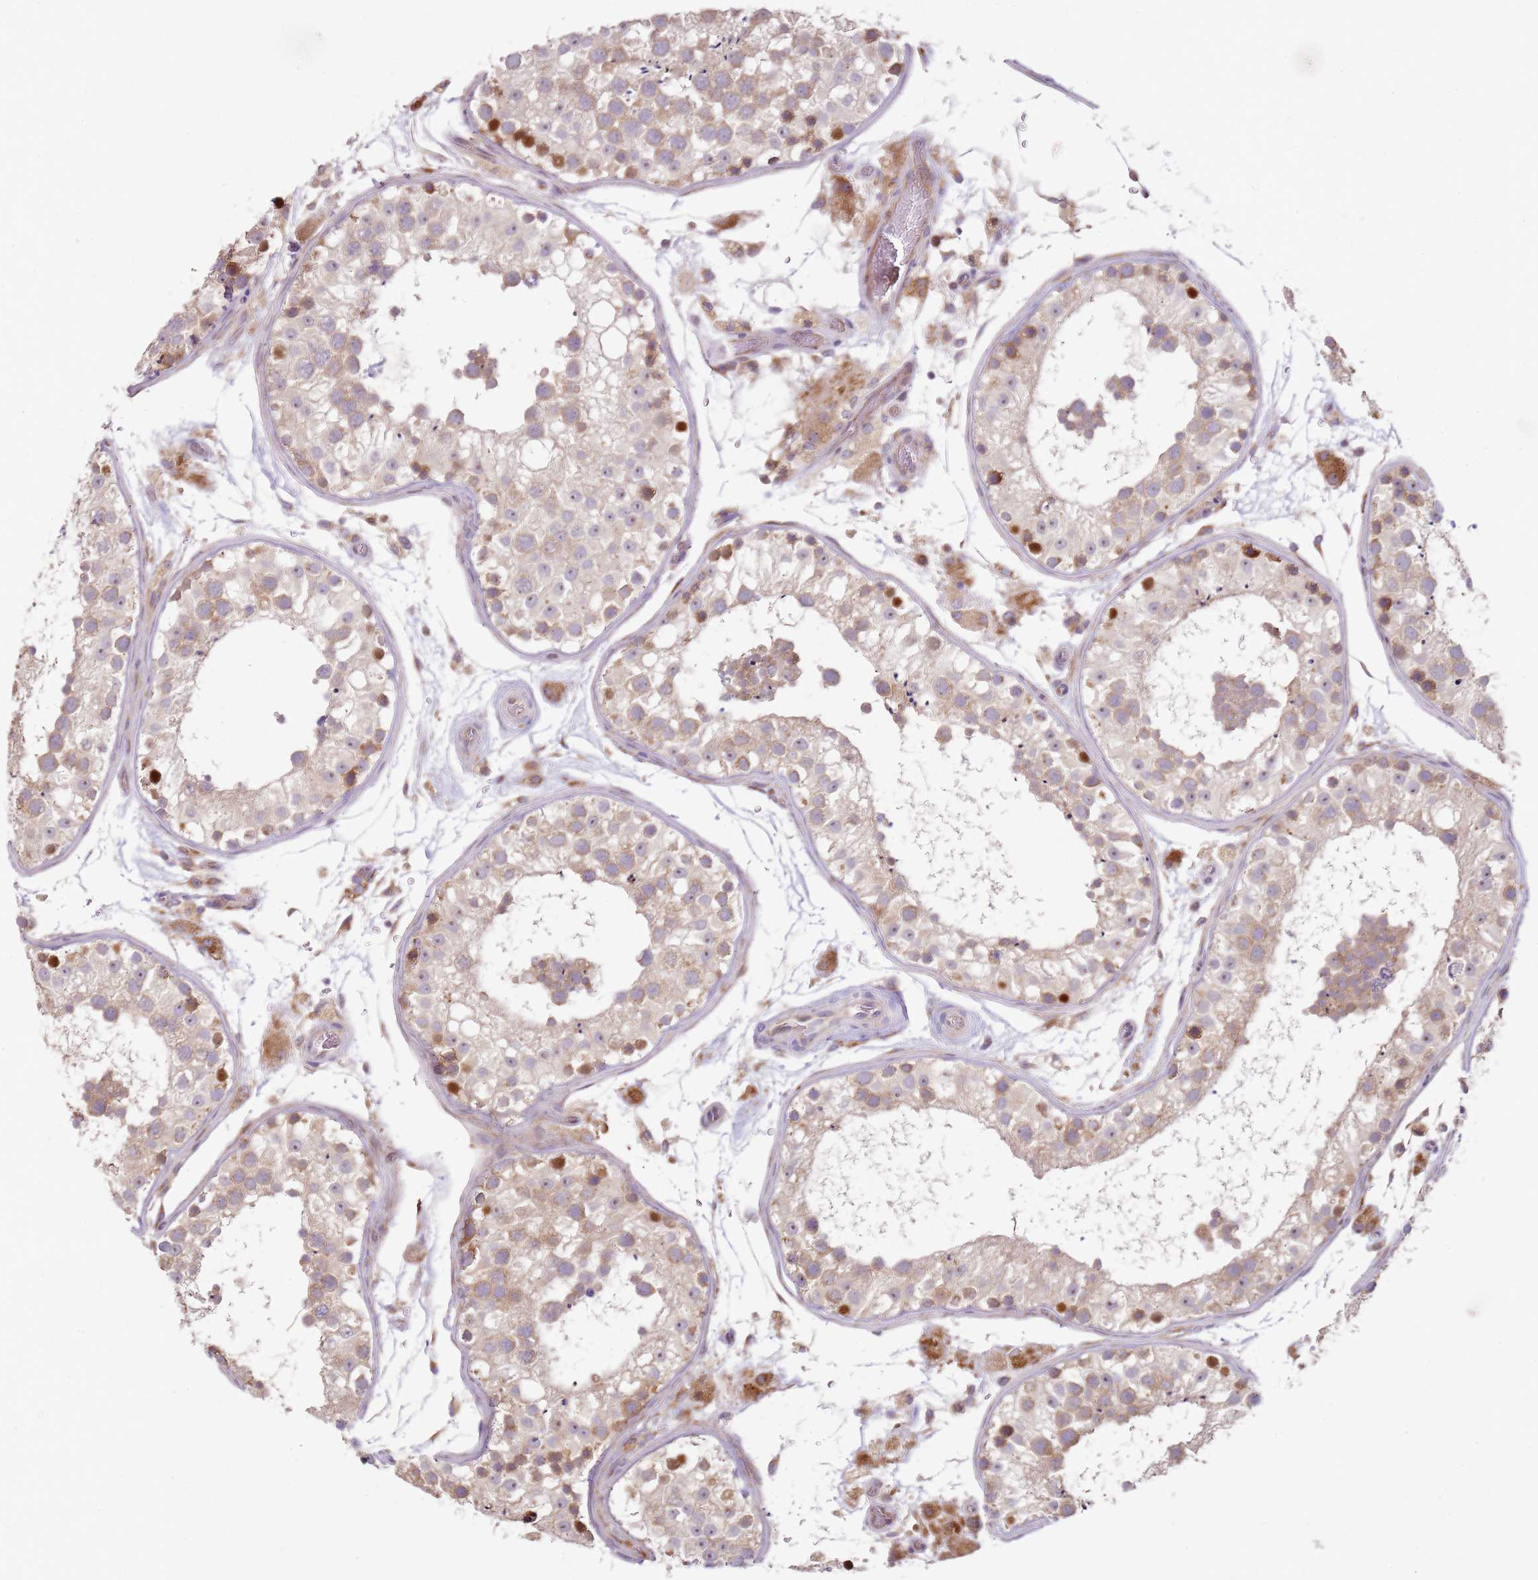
{"staining": {"intensity": "moderate", "quantity": "25%-75%", "location": "cytoplasmic/membranous,nuclear"}, "tissue": "testis", "cell_type": "Cells in seminiferous ducts", "image_type": "normal", "snomed": [{"axis": "morphology", "description": "Normal tissue, NOS"}, {"axis": "topography", "description": "Testis"}], "caption": "Protein staining of unremarkable testis displays moderate cytoplasmic/membranous,nuclear positivity in about 25%-75% of cells in seminiferous ducts.", "gene": "GRAP", "patient": {"sex": "male", "age": 26}}